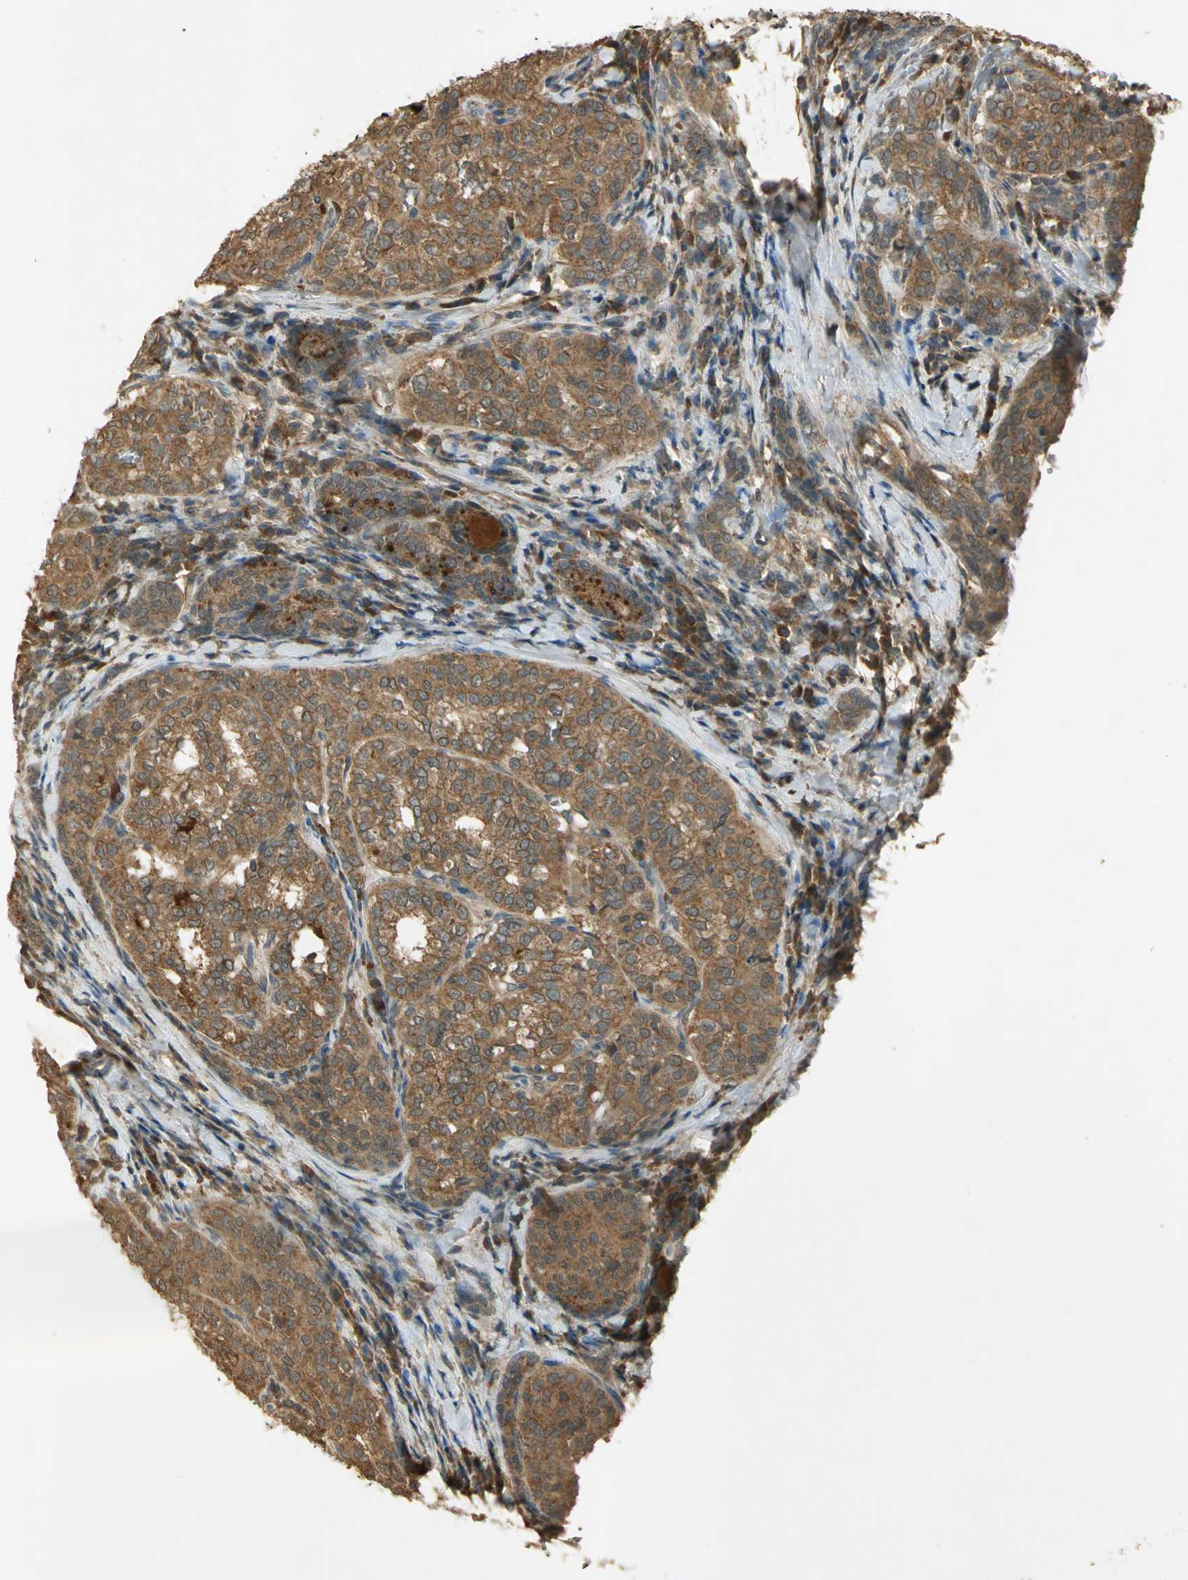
{"staining": {"intensity": "moderate", "quantity": ">75%", "location": "cytoplasmic/membranous"}, "tissue": "thyroid cancer", "cell_type": "Tumor cells", "image_type": "cancer", "snomed": [{"axis": "morphology", "description": "Papillary adenocarcinoma, NOS"}, {"axis": "topography", "description": "Thyroid gland"}], "caption": "High-magnification brightfield microscopy of thyroid cancer (papillary adenocarcinoma) stained with DAB (brown) and counterstained with hematoxylin (blue). tumor cells exhibit moderate cytoplasmic/membranous staining is appreciated in approximately>75% of cells.", "gene": "KEAP1", "patient": {"sex": "female", "age": 30}}